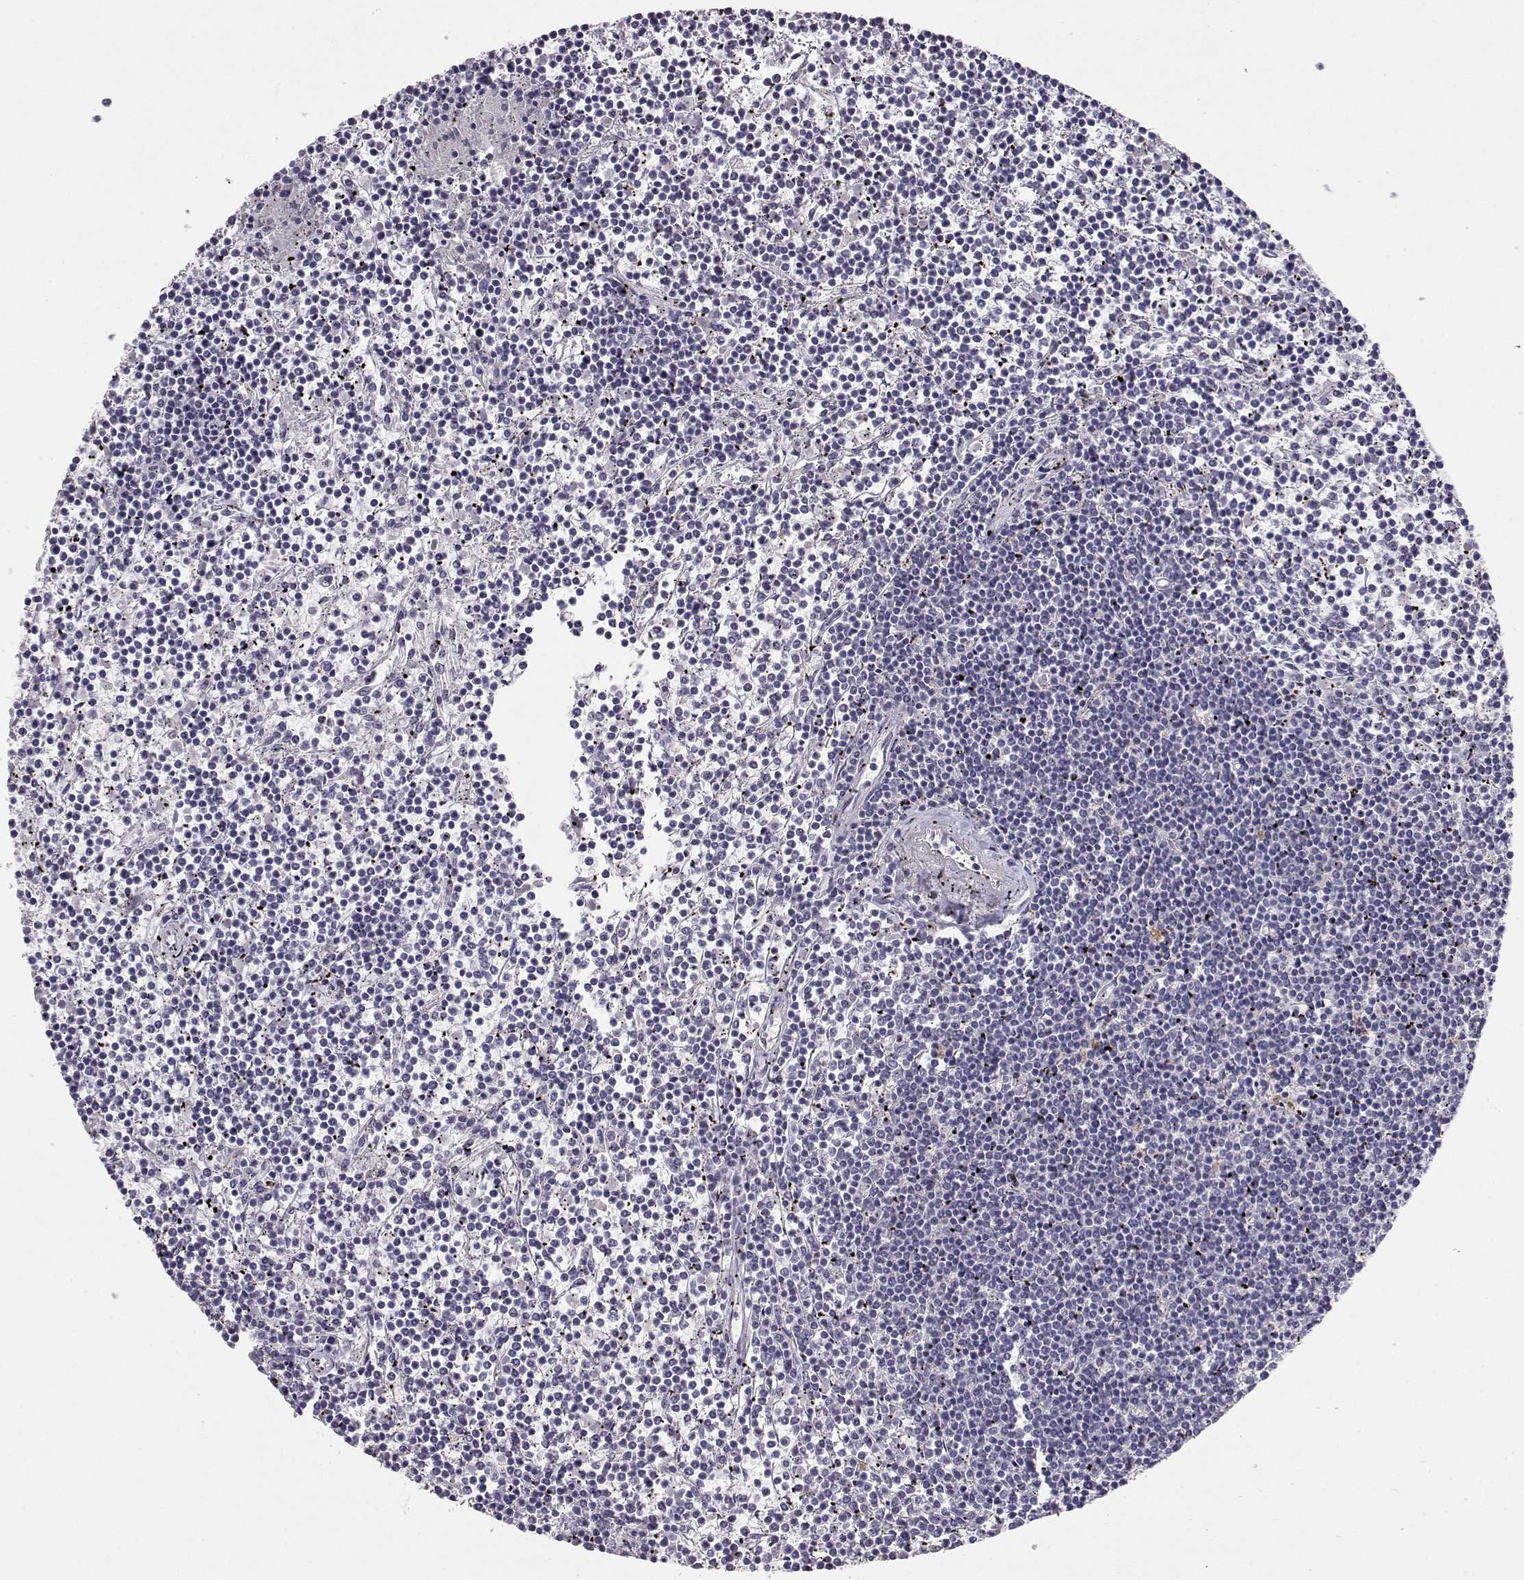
{"staining": {"intensity": "negative", "quantity": "none", "location": "none"}, "tissue": "lymphoma", "cell_type": "Tumor cells", "image_type": "cancer", "snomed": [{"axis": "morphology", "description": "Malignant lymphoma, non-Hodgkin's type, Low grade"}, {"axis": "topography", "description": "Spleen"}], "caption": "Human low-grade malignant lymphoma, non-Hodgkin's type stained for a protein using immunohistochemistry displays no staining in tumor cells.", "gene": "LAMB3", "patient": {"sex": "female", "age": 19}}